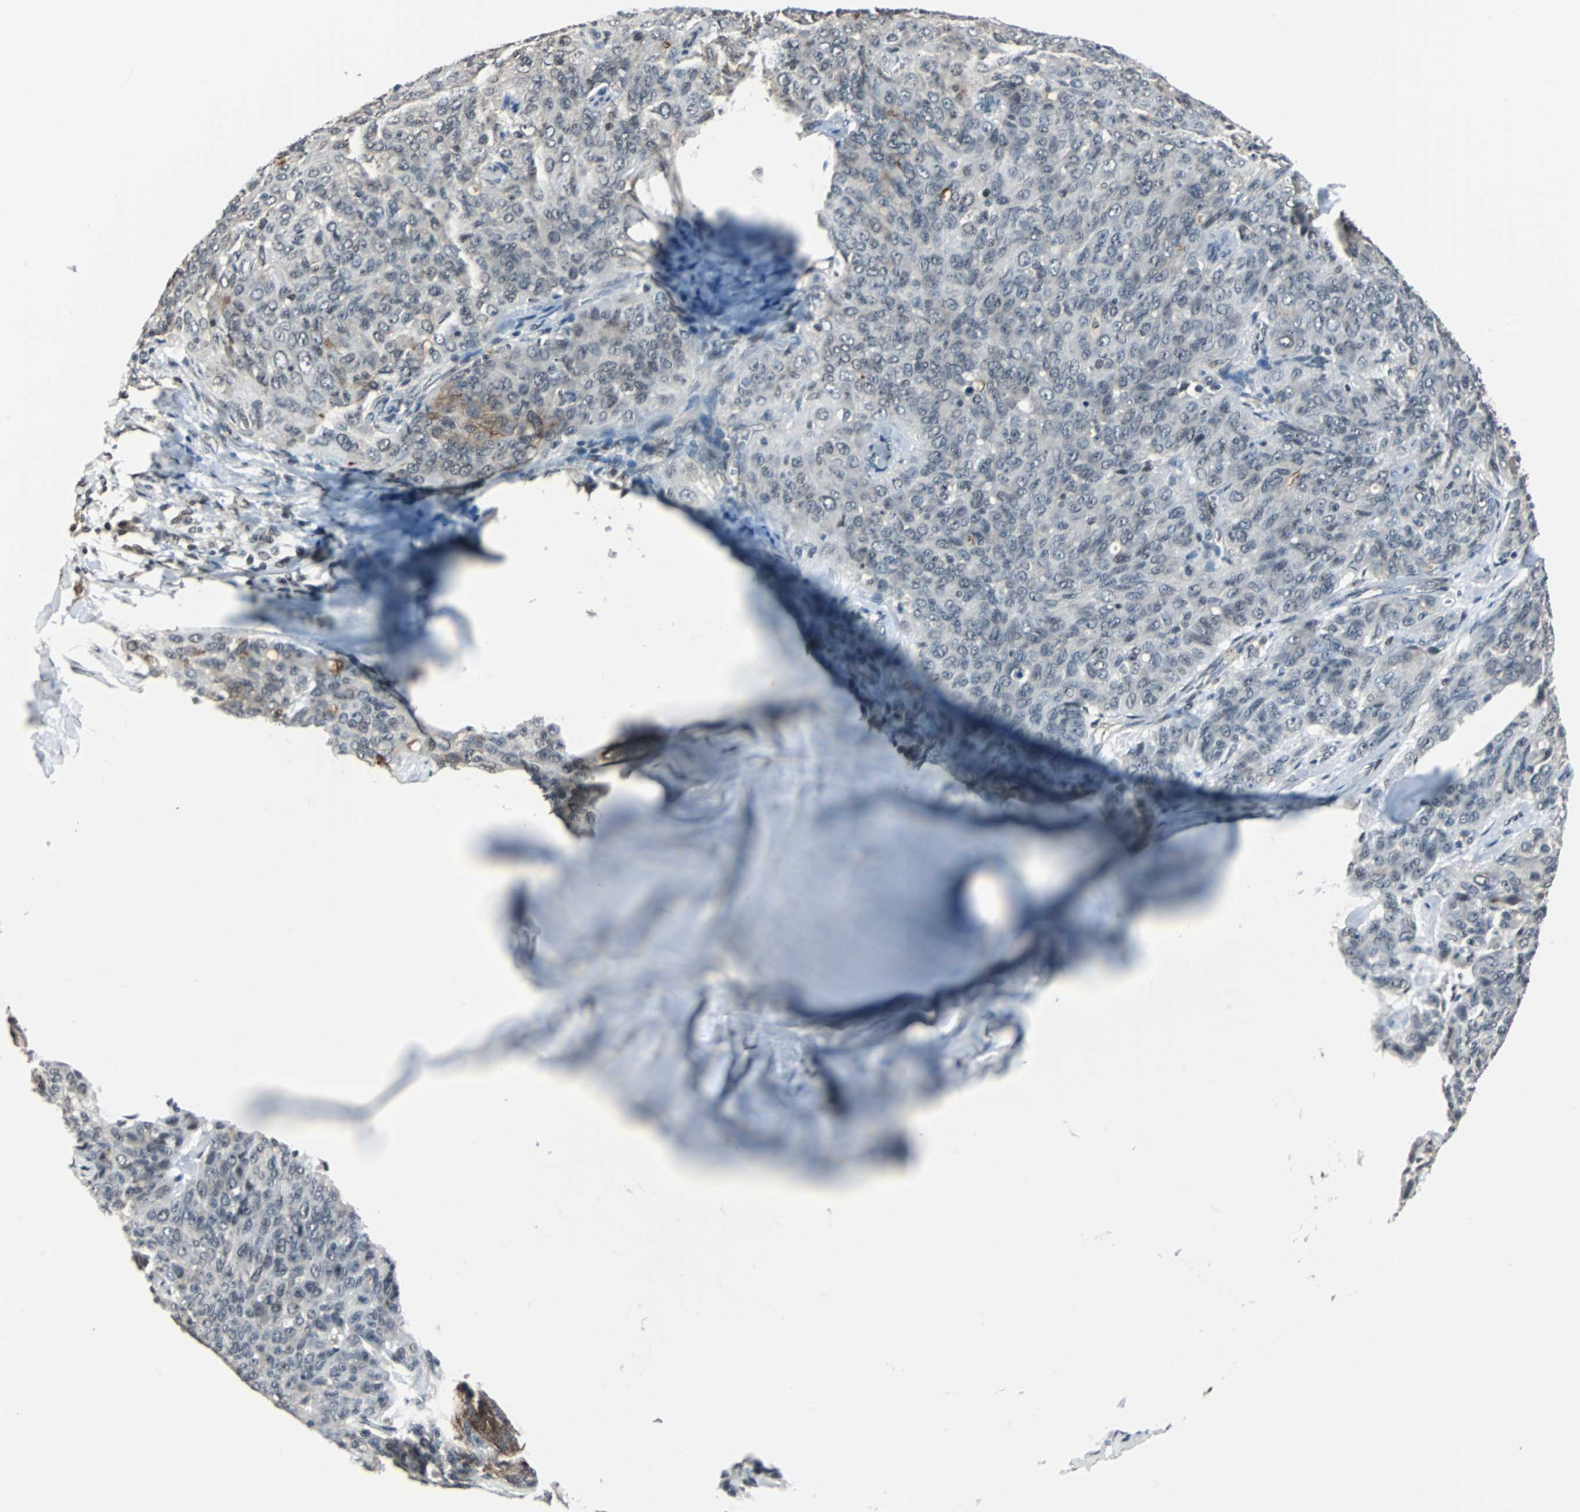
{"staining": {"intensity": "negative", "quantity": "none", "location": "none"}, "tissue": "ovarian cancer", "cell_type": "Tumor cells", "image_type": "cancer", "snomed": [{"axis": "morphology", "description": "Carcinoma, endometroid"}, {"axis": "topography", "description": "Ovary"}], "caption": "A micrograph of ovarian cancer stained for a protein demonstrates no brown staining in tumor cells. The staining was performed using DAB (3,3'-diaminobenzidine) to visualize the protein expression in brown, while the nuclei were stained in blue with hematoxylin (Magnification: 20x).", "gene": "MKX", "patient": {"sex": "female", "age": 60}}